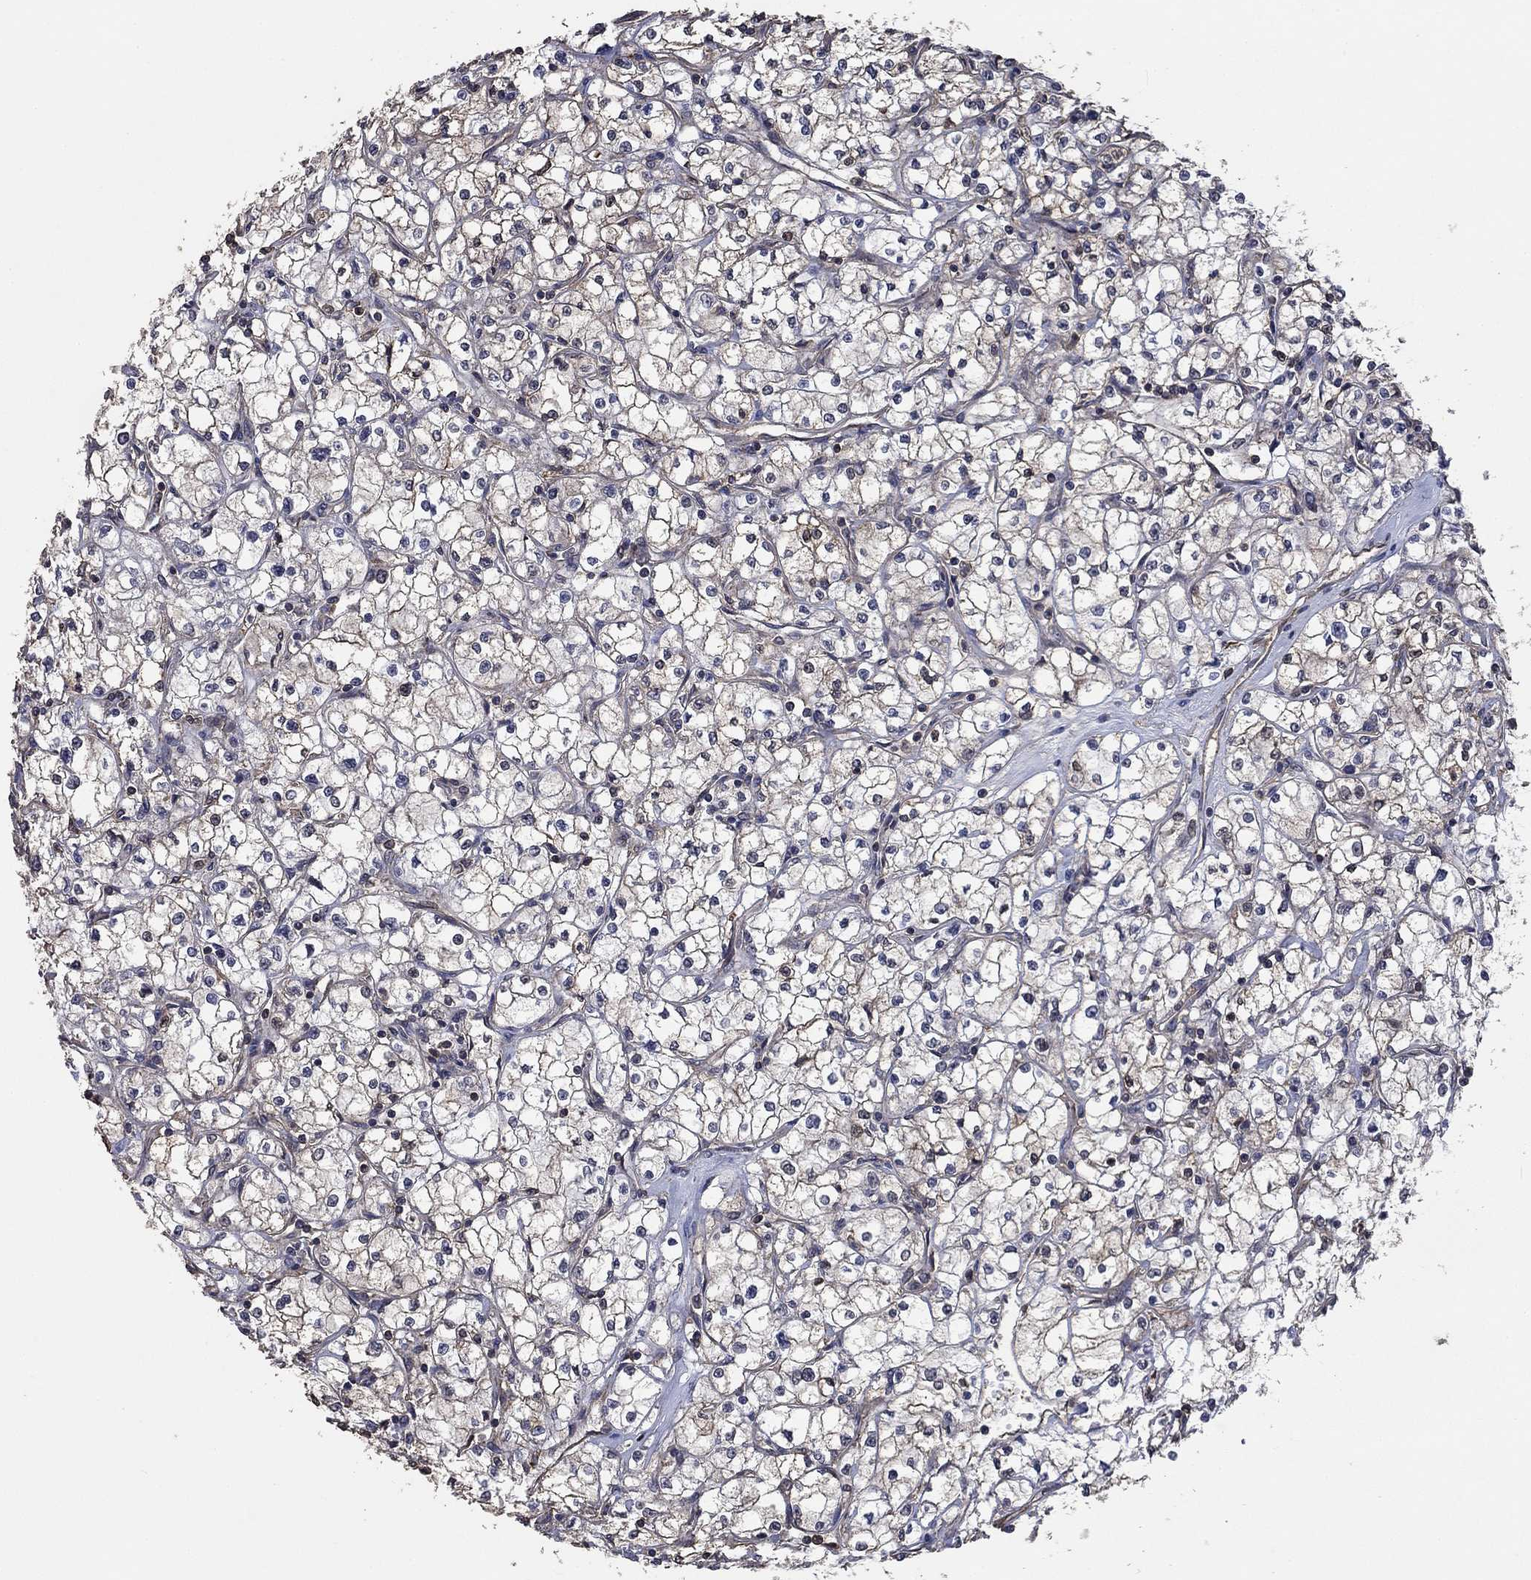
{"staining": {"intensity": "negative", "quantity": "none", "location": "none"}, "tissue": "renal cancer", "cell_type": "Tumor cells", "image_type": "cancer", "snomed": [{"axis": "morphology", "description": "Adenocarcinoma, NOS"}, {"axis": "topography", "description": "Kidney"}], "caption": "Adenocarcinoma (renal) stained for a protein using IHC demonstrates no staining tumor cells.", "gene": "PDE3A", "patient": {"sex": "male", "age": 67}}